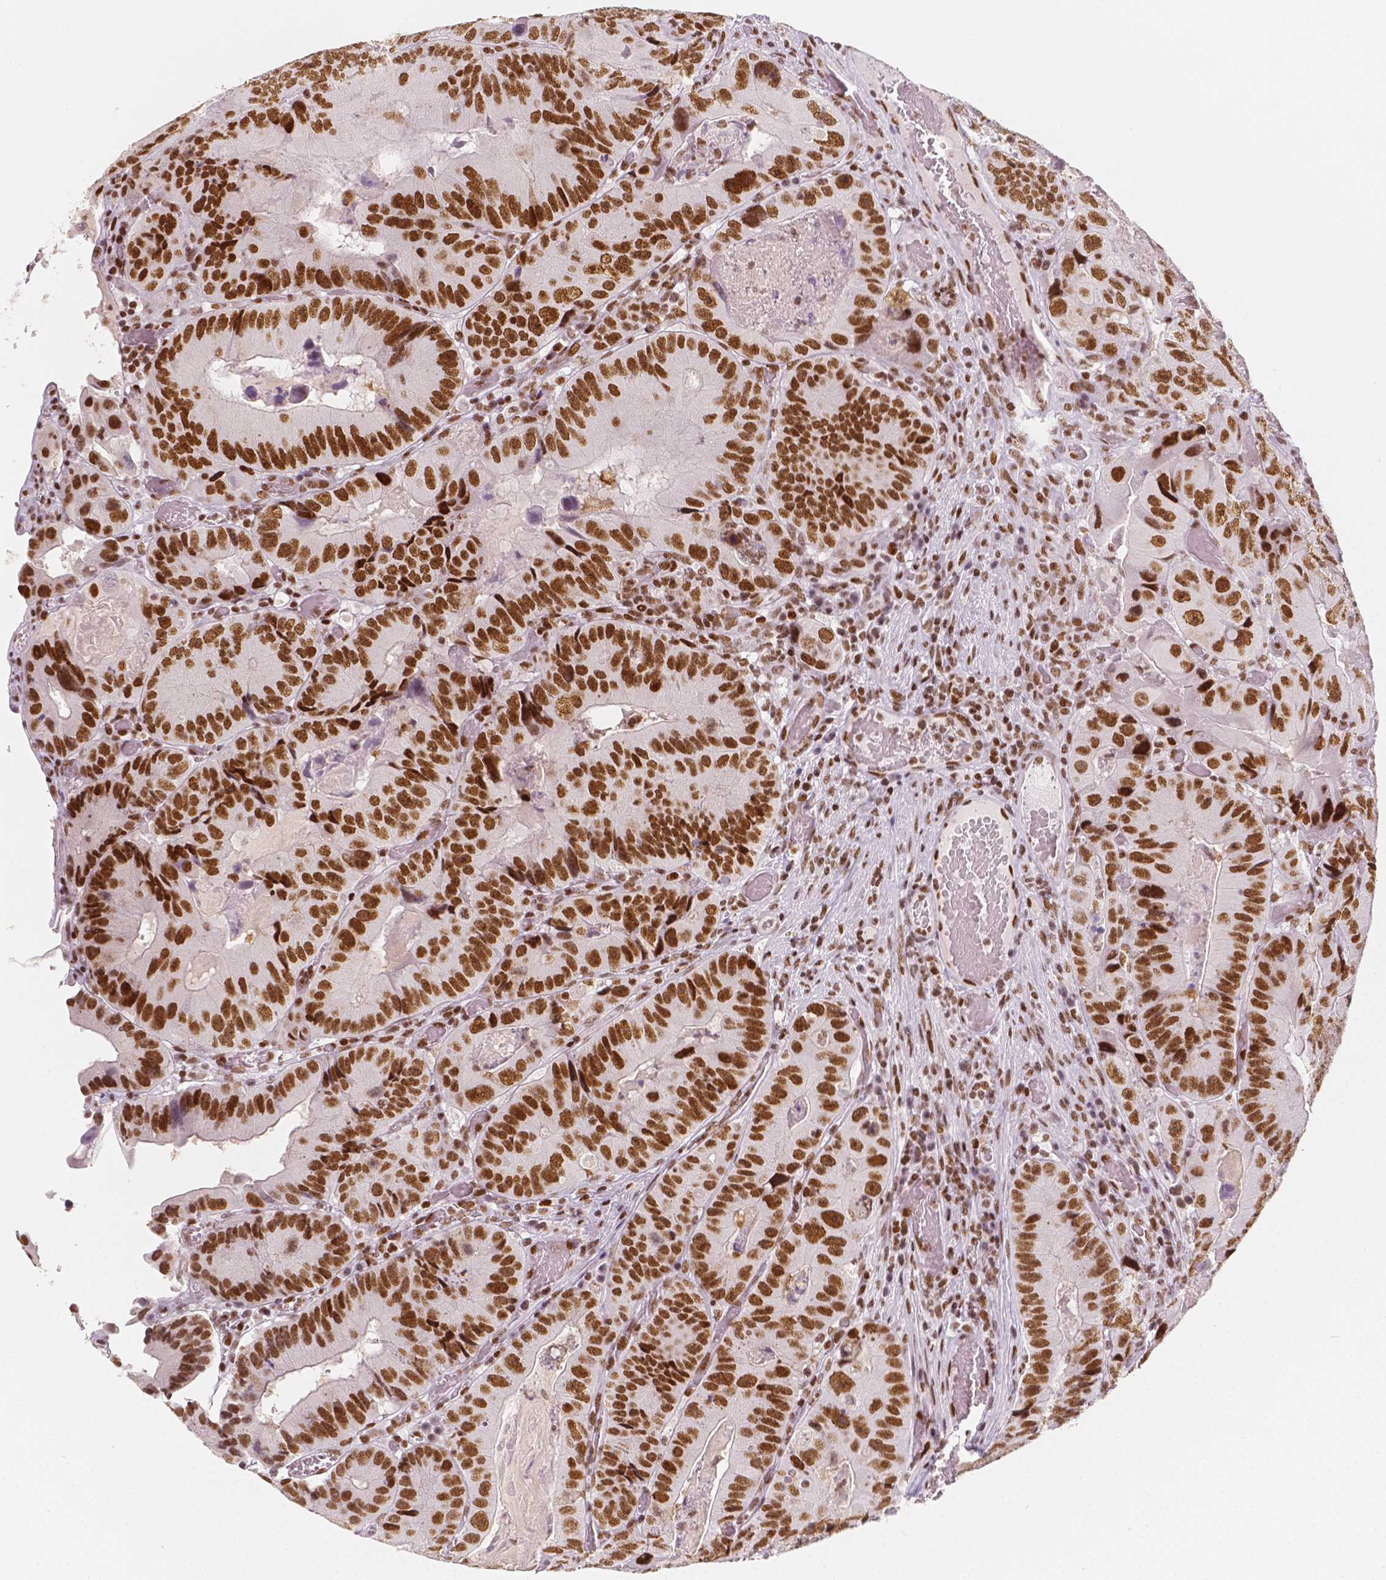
{"staining": {"intensity": "strong", "quantity": ">75%", "location": "nuclear"}, "tissue": "colorectal cancer", "cell_type": "Tumor cells", "image_type": "cancer", "snomed": [{"axis": "morphology", "description": "Adenocarcinoma, NOS"}, {"axis": "topography", "description": "Colon"}], "caption": "IHC of human adenocarcinoma (colorectal) displays high levels of strong nuclear staining in approximately >75% of tumor cells.", "gene": "HDAC1", "patient": {"sex": "female", "age": 86}}